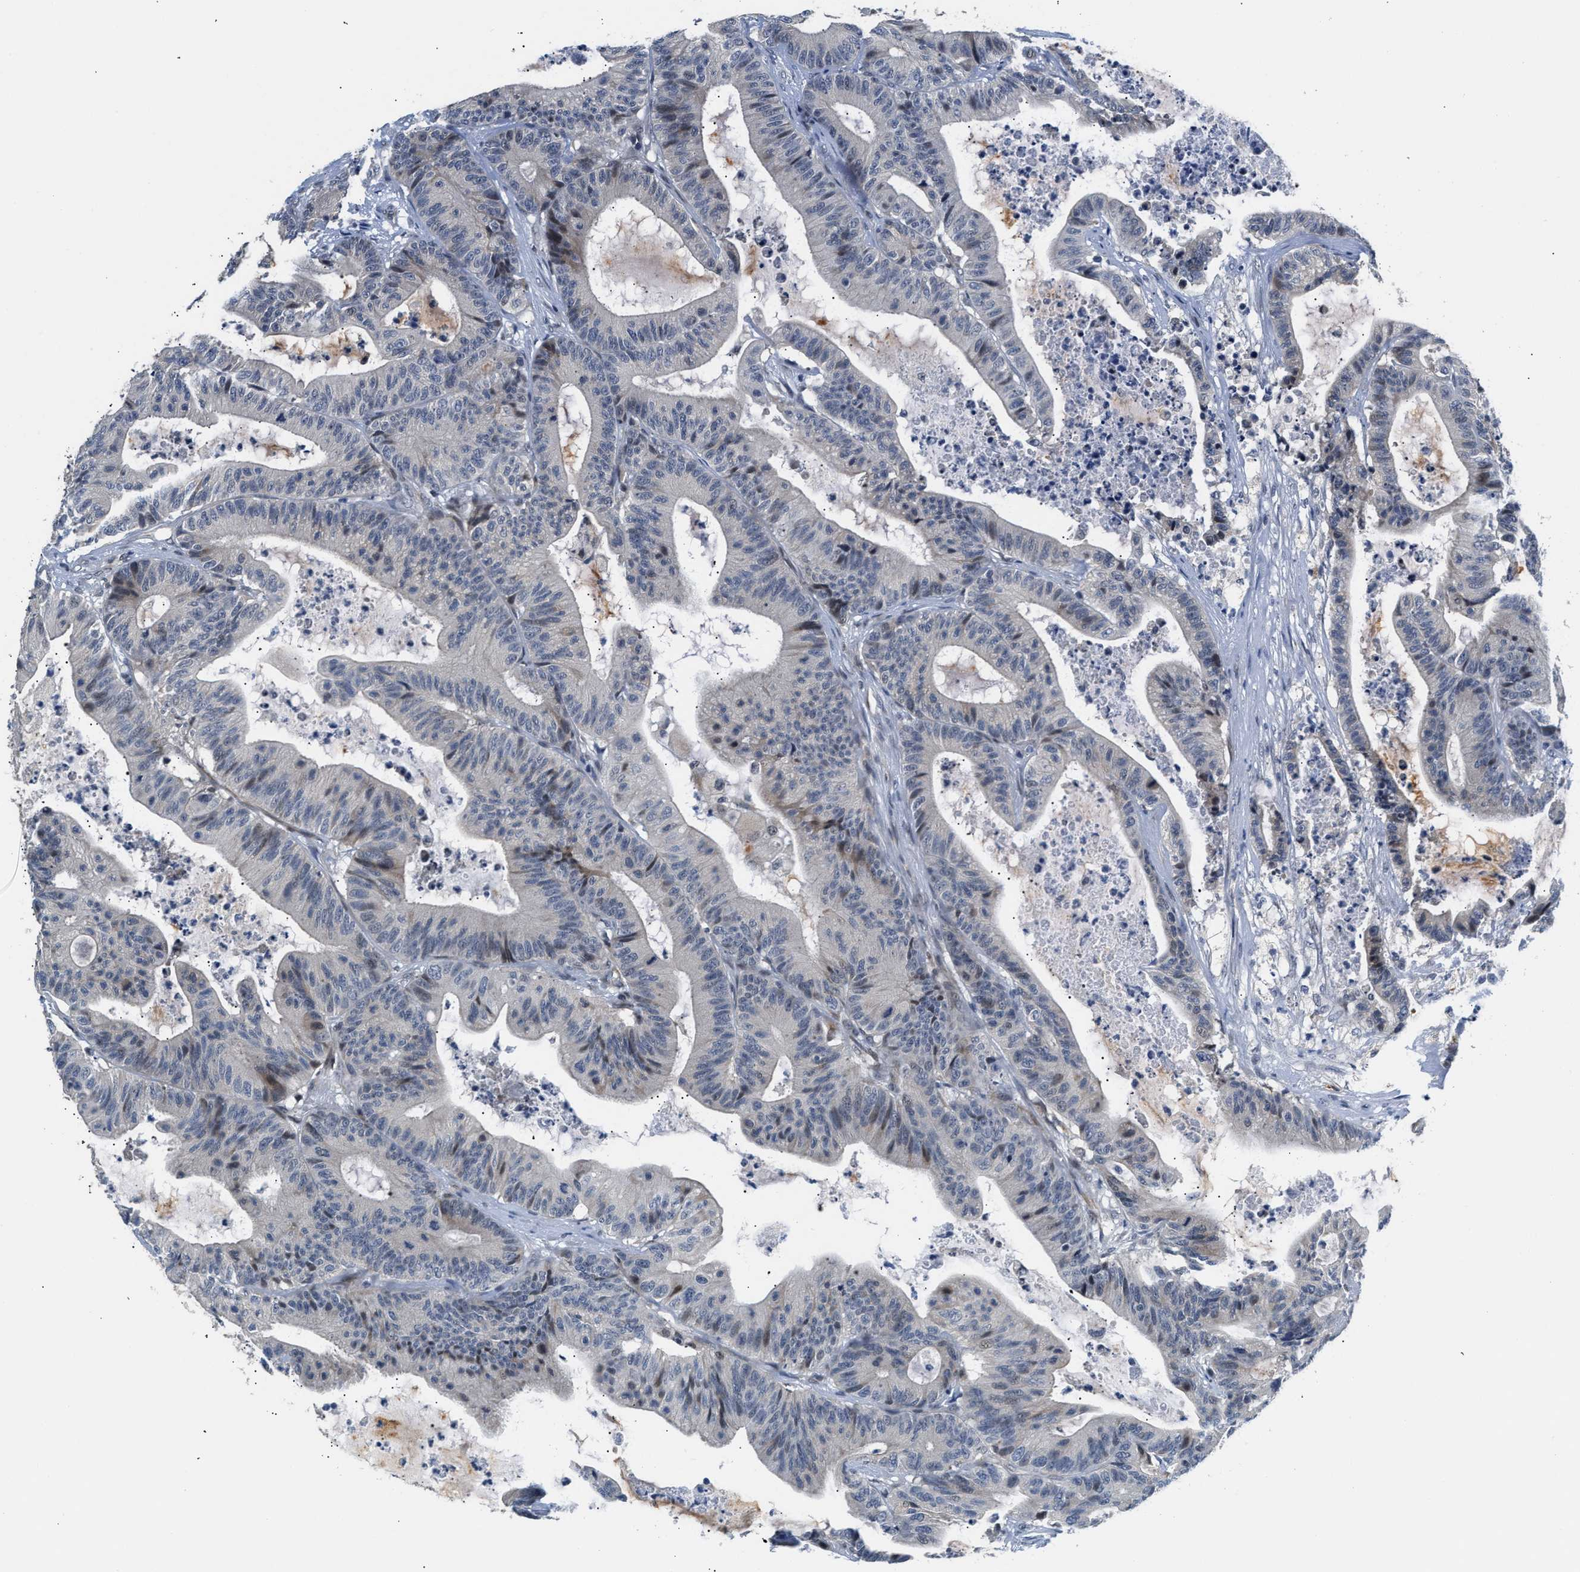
{"staining": {"intensity": "weak", "quantity": "<25%", "location": "nuclear"}, "tissue": "colorectal cancer", "cell_type": "Tumor cells", "image_type": "cancer", "snomed": [{"axis": "morphology", "description": "Adenocarcinoma, NOS"}, {"axis": "topography", "description": "Colon"}], "caption": "High magnification brightfield microscopy of adenocarcinoma (colorectal) stained with DAB (3,3'-diaminobenzidine) (brown) and counterstained with hematoxylin (blue): tumor cells show no significant expression.", "gene": "PPM1H", "patient": {"sex": "female", "age": 84}}